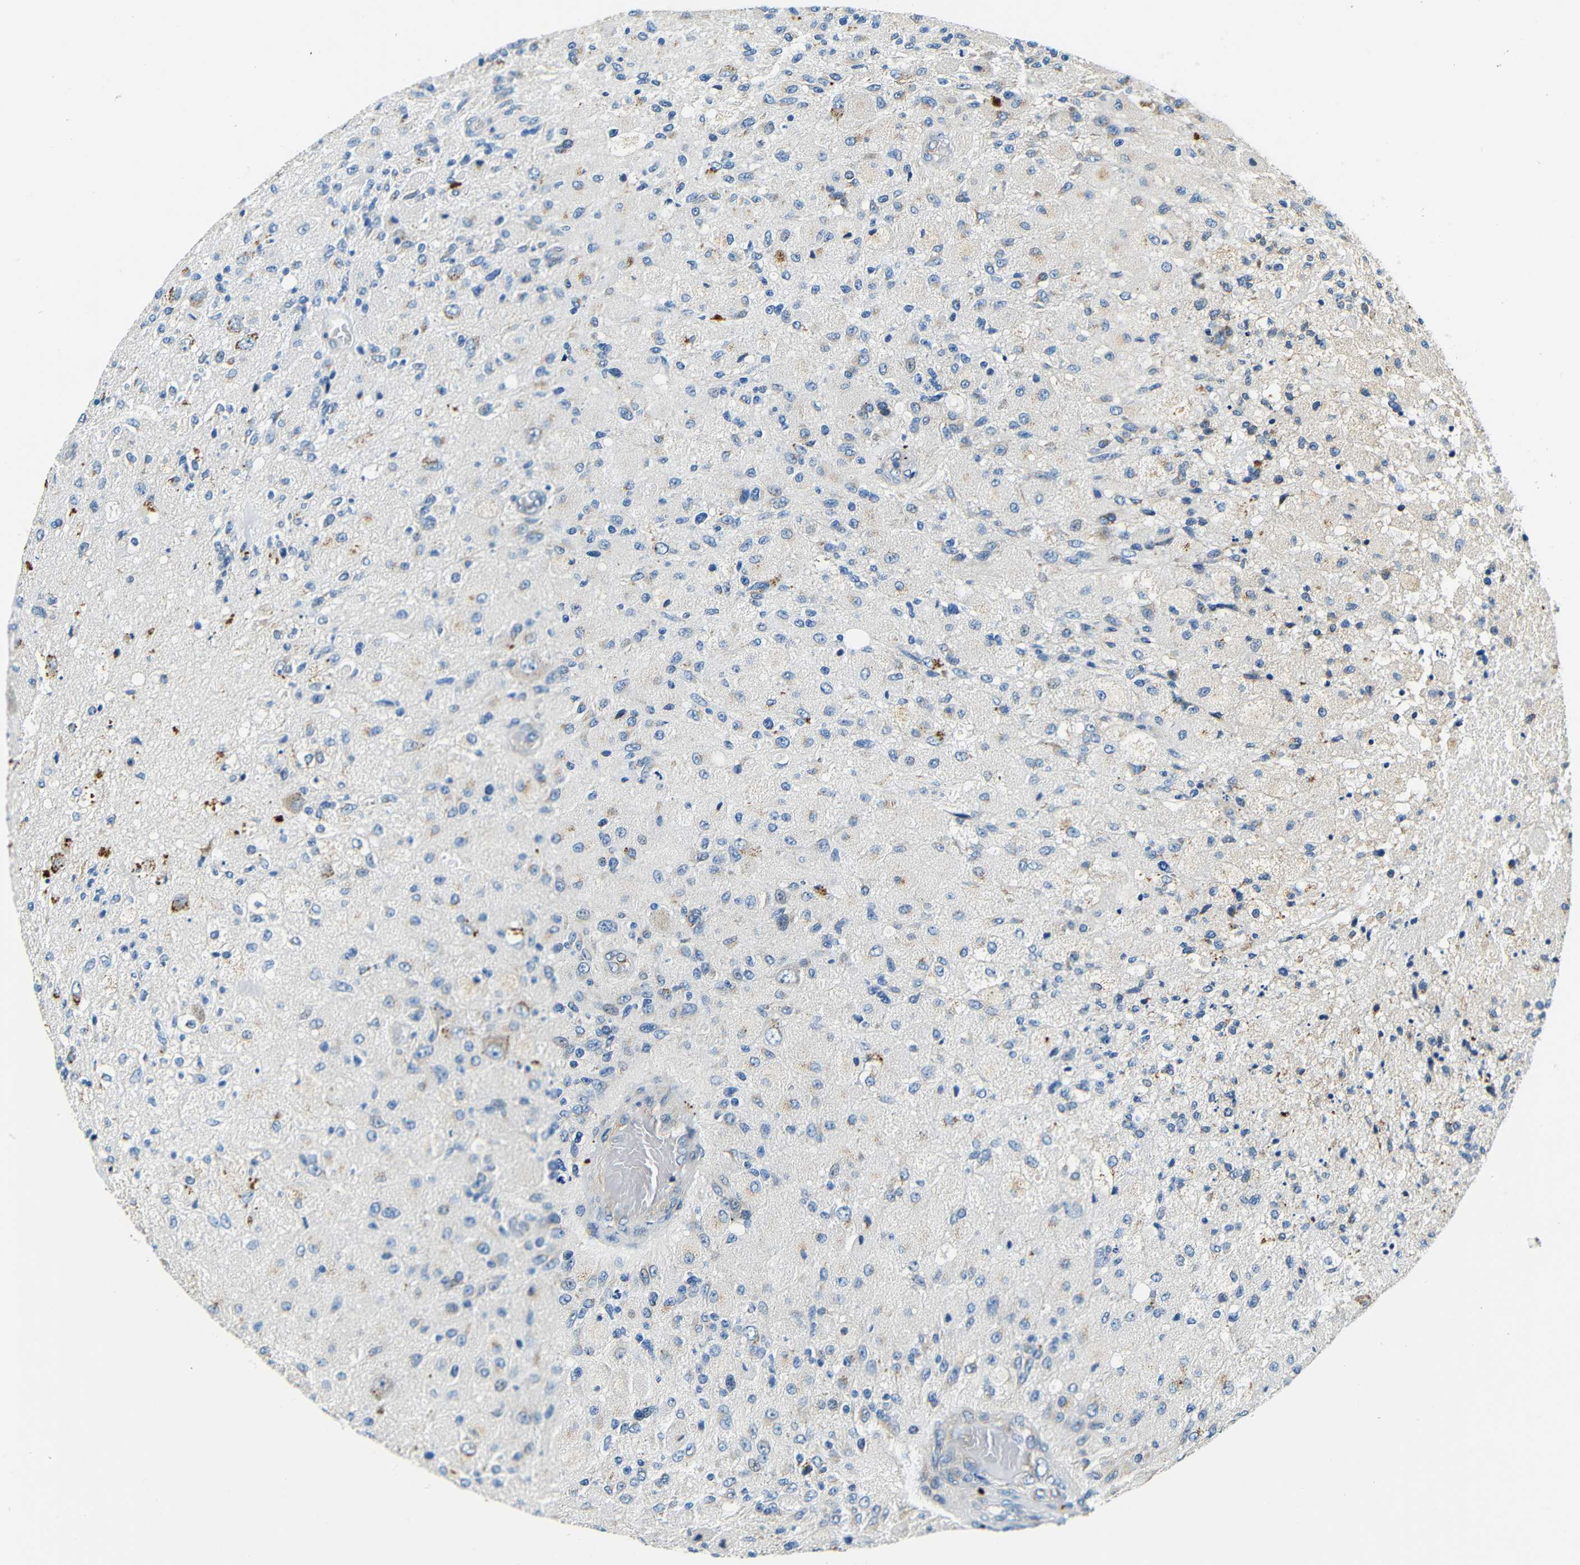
{"staining": {"intensity": "moderate", "quantity": "<25%", "location": "cytoplasmic/membranous"}, "tissue": "glioma", "cell_type": "Tumor cells", "image_type": "cancer", "snomed": [{"axis": "morphology", "description": "Normal tissue, NOS"}, {"axis": "morphology", "description": "Glioma, malignant, High grade"}, {"axis": "topography", "description": "Cerebral cortex"}], "caption": "A histopathology image of human glioma stained for a protein demonstrates moderate cytoplasmic/membranous brown staining in tumor cells. The protein is stained brown, and the nuclei are stained in blue (DAB (3,3'-diaminobenzidine) IHC with brightfield microscopy, high magnification).", "gene": "USO1", "patient": {"sex": "male", "age": 77}}